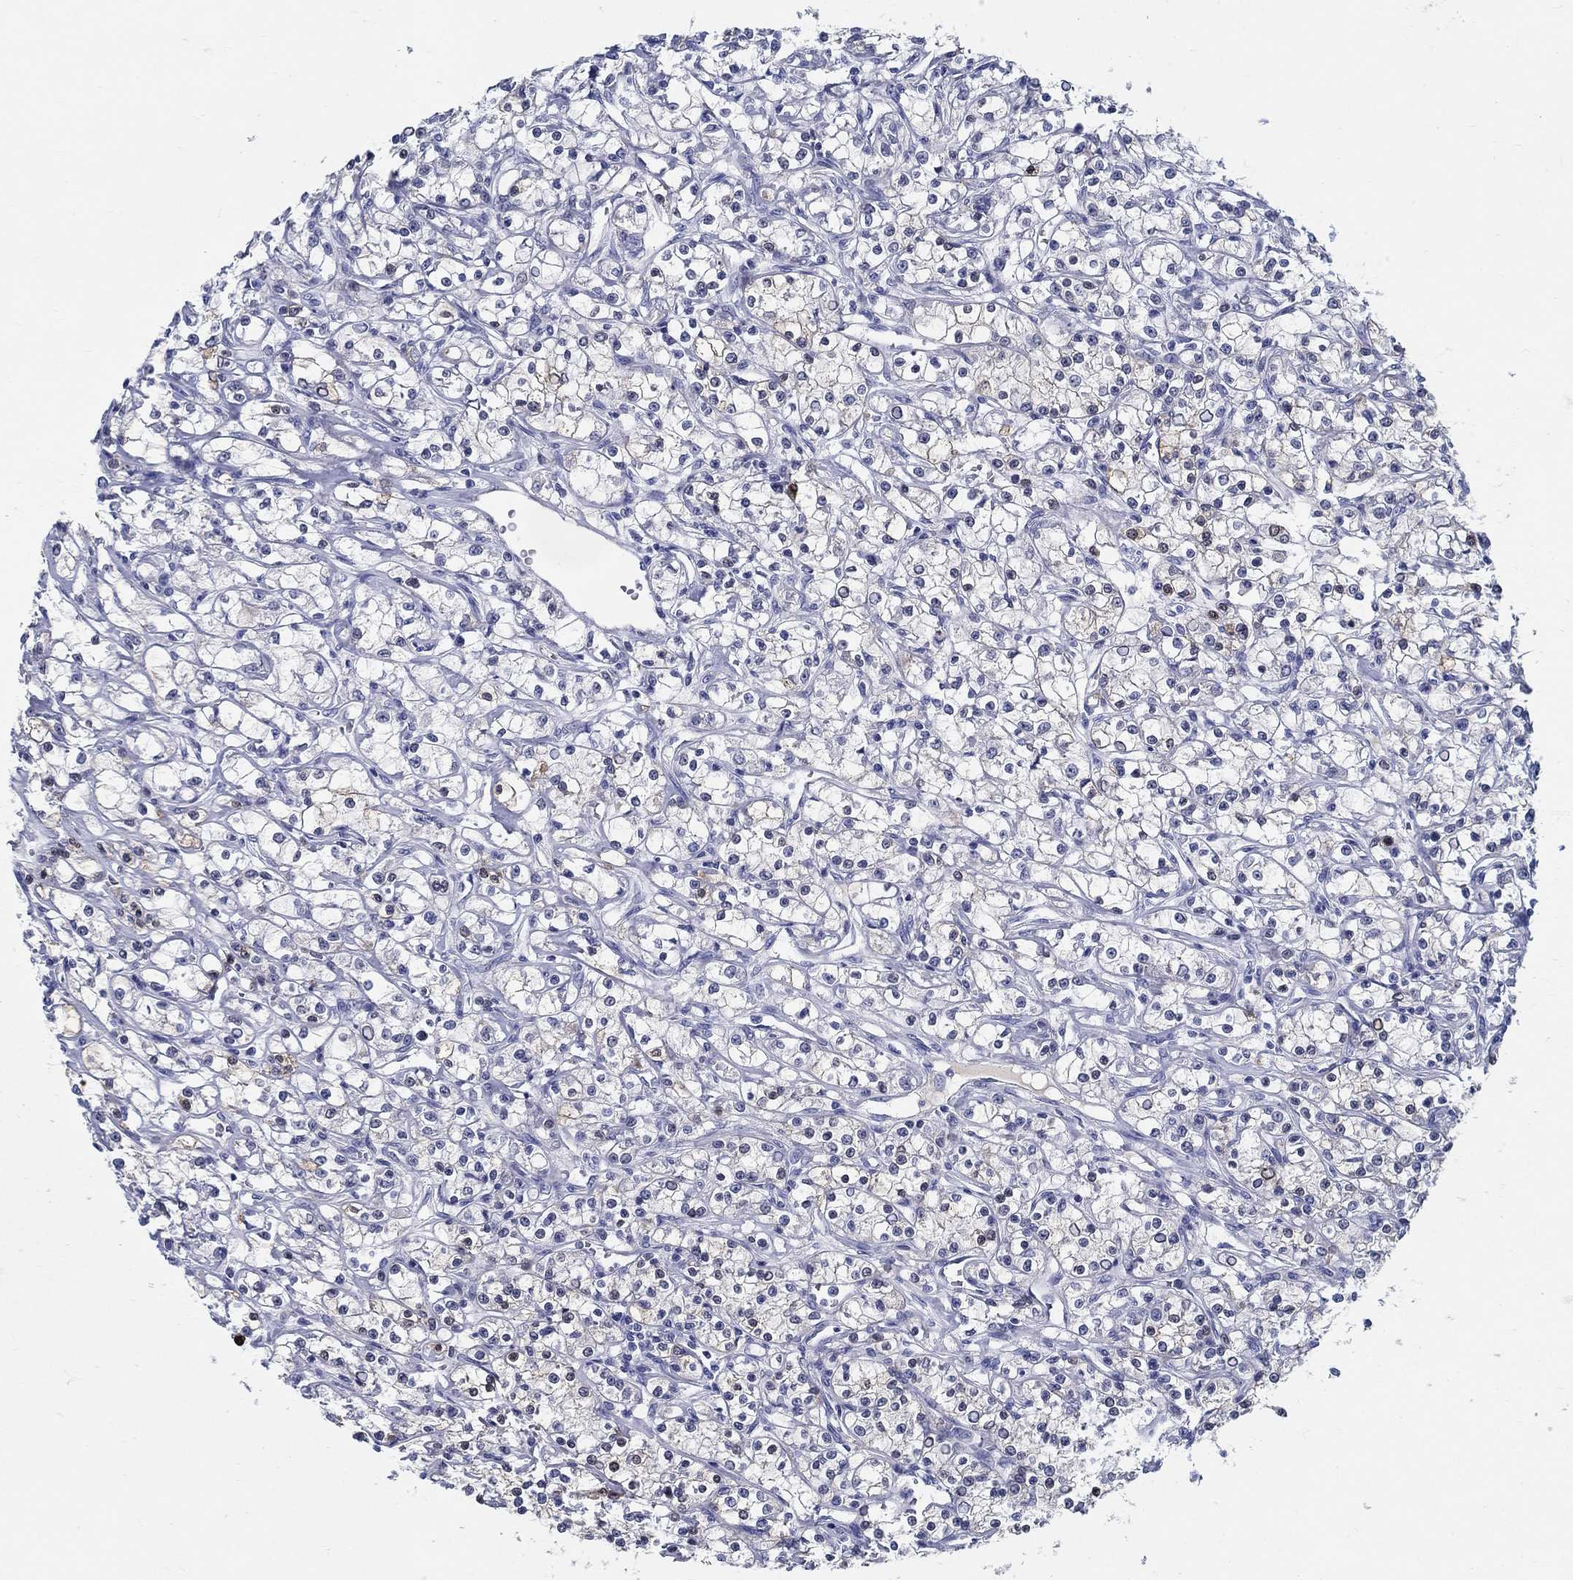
{"staining": {"intensity": "negative", "quantity": "none", "location": "none"}, "tissue": "renal cancer", "cell_type": "Tumor cells", "image_type": "cancer", "snomed": [{"axis": "morphology", "description": "Adenocarcinoma, NOS"}, {"axis": "topography", "description": "Kidney"}], "caption": "The micrograph exhibits no staining of tumor cells in adenocarcinoma (renal).", "gene": "CRYGD", "patient": {"sex": "female", "age": 59}}